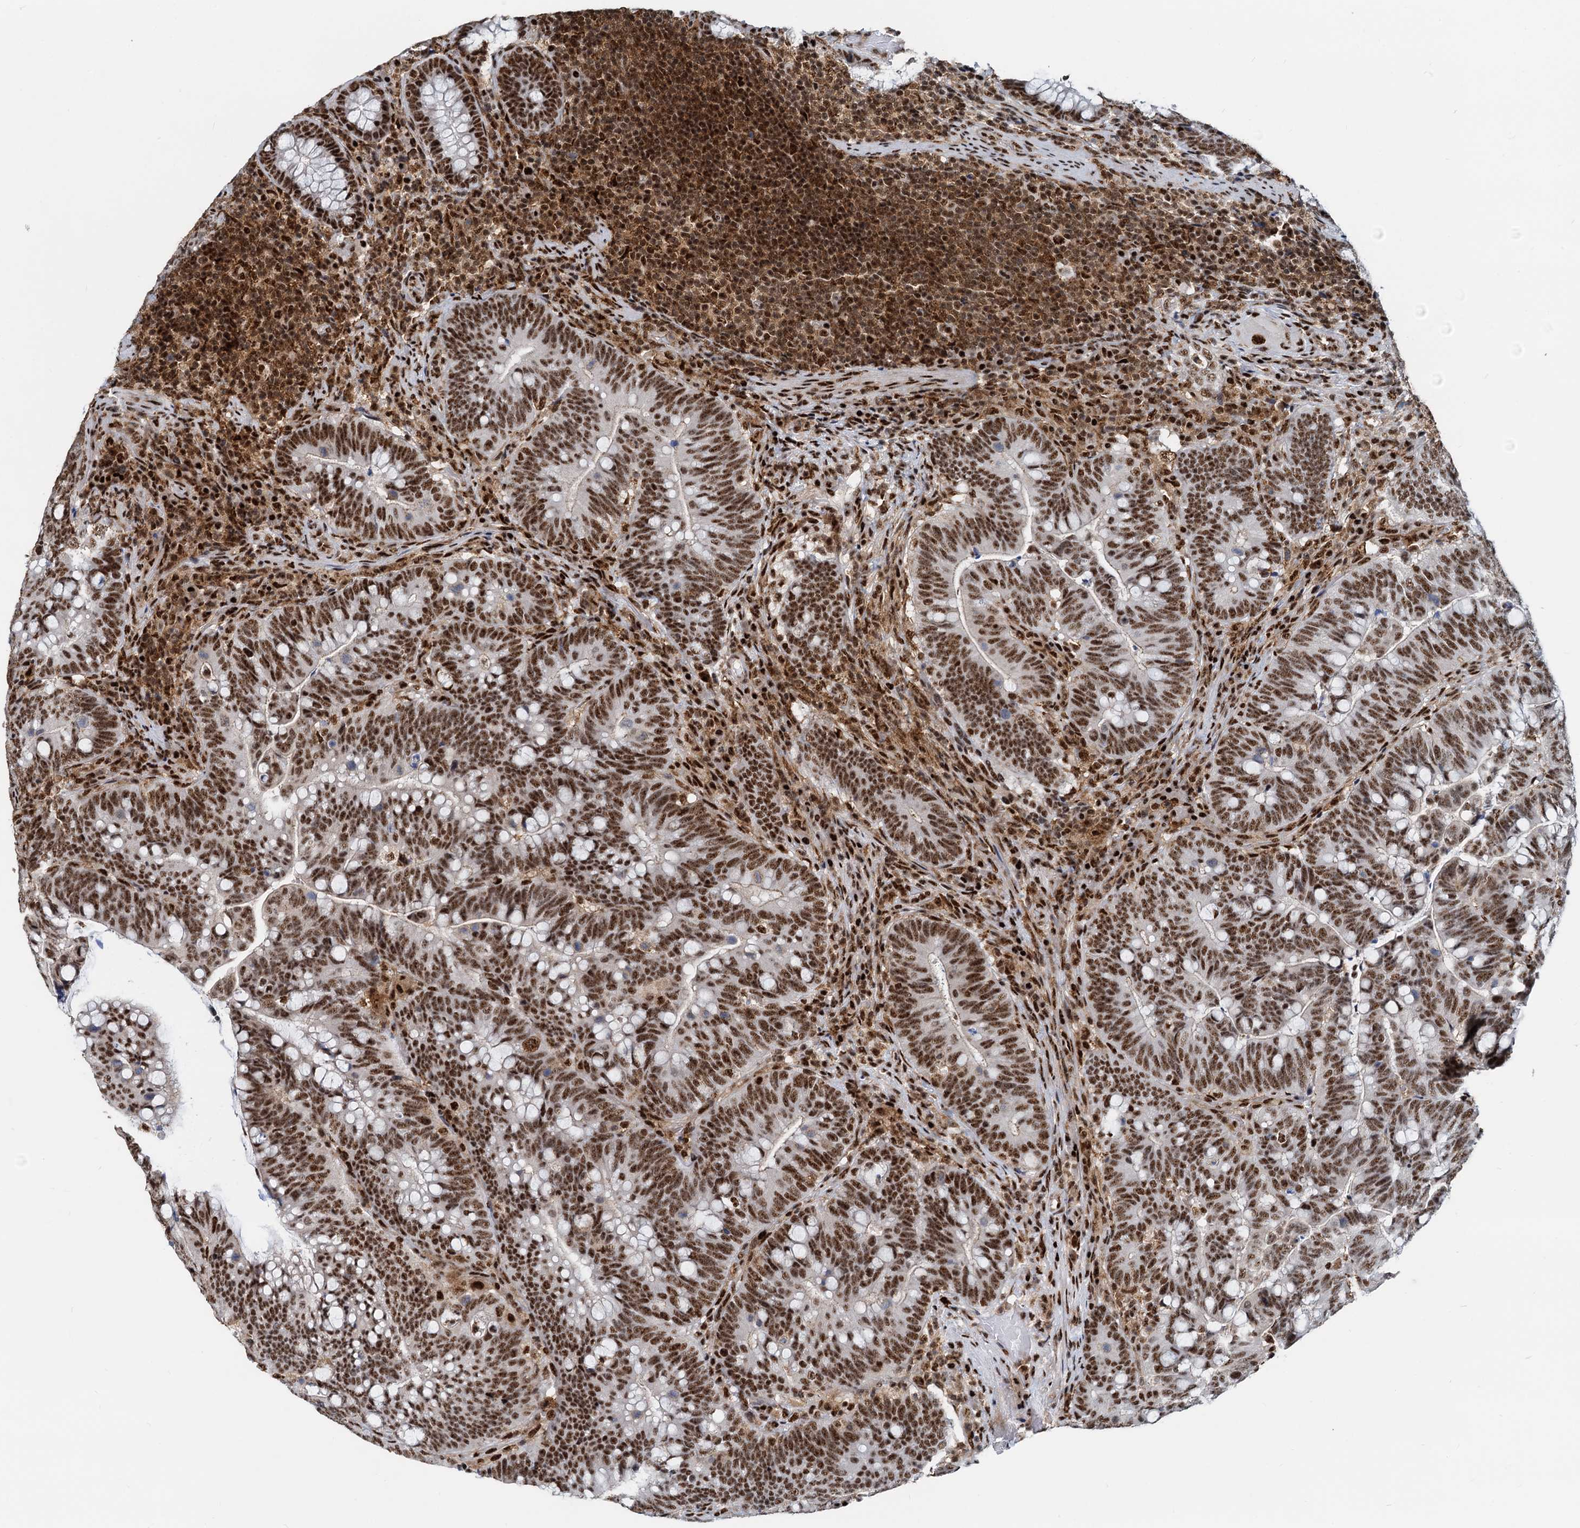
{"staining": {"intensity": "moderate", "quantity": ">75%", "location": "nuclear"}, "tissue": "colorectal cancer", "cell_type": "Tumor cells", "image_type": "cancer", "snomed": [{"axis": "morphology", "description": "Normal tissue, NOS"}, {"axis": "morphology", "description": "Adenocarcinoma, NOS"}, {"axis": "topography", "description": "Colon"}], "caption": "Human adenocarcinoma (colorectal) stained for a protein (brown) displays moderate nuclear positive expression in approximately >75% of tumor cells.", "gene": "RBM26", "patient": {"sex": "female", "age": 66}}